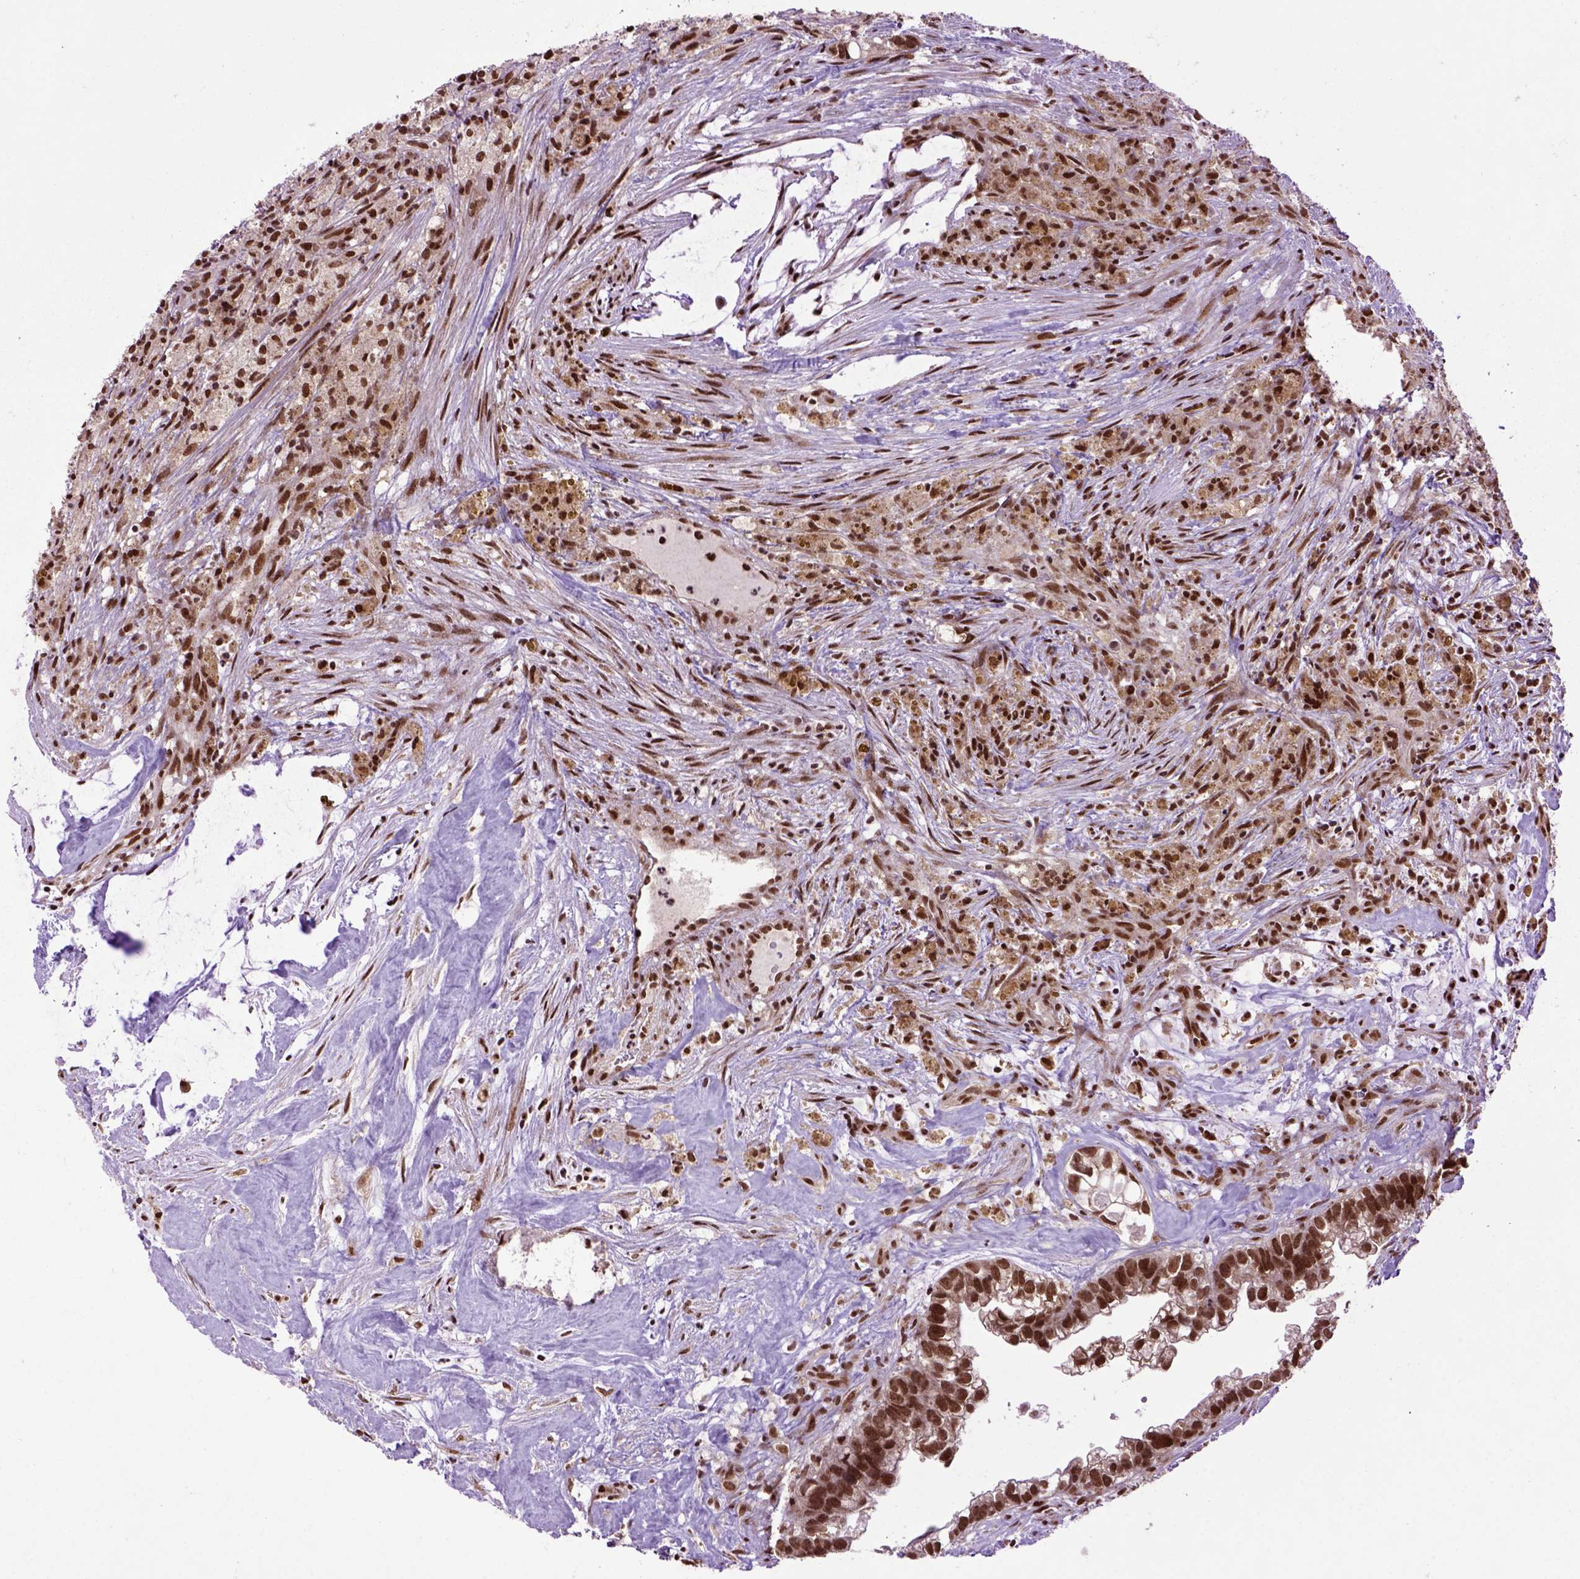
{"staining": {"intensity": "strong", "quantity": ">75%", "location": "nuclear"}, "tissue": "head and neck cancer", "cell_type": "Tumor cells", "image_type": "cancer", "snomed": [{"axis": "morphology", "description": "Adenocarcinoma, NOS"}, {"axis": "topography", "description": "Head-Neck"}], "caption": "Strong nuclear protein positivity is identified in about >75% of tumor cells in head and neck cancer (adenocarcinoma).", "gene": "CELF1", "patient": {"sex": "male", "age": 62}}